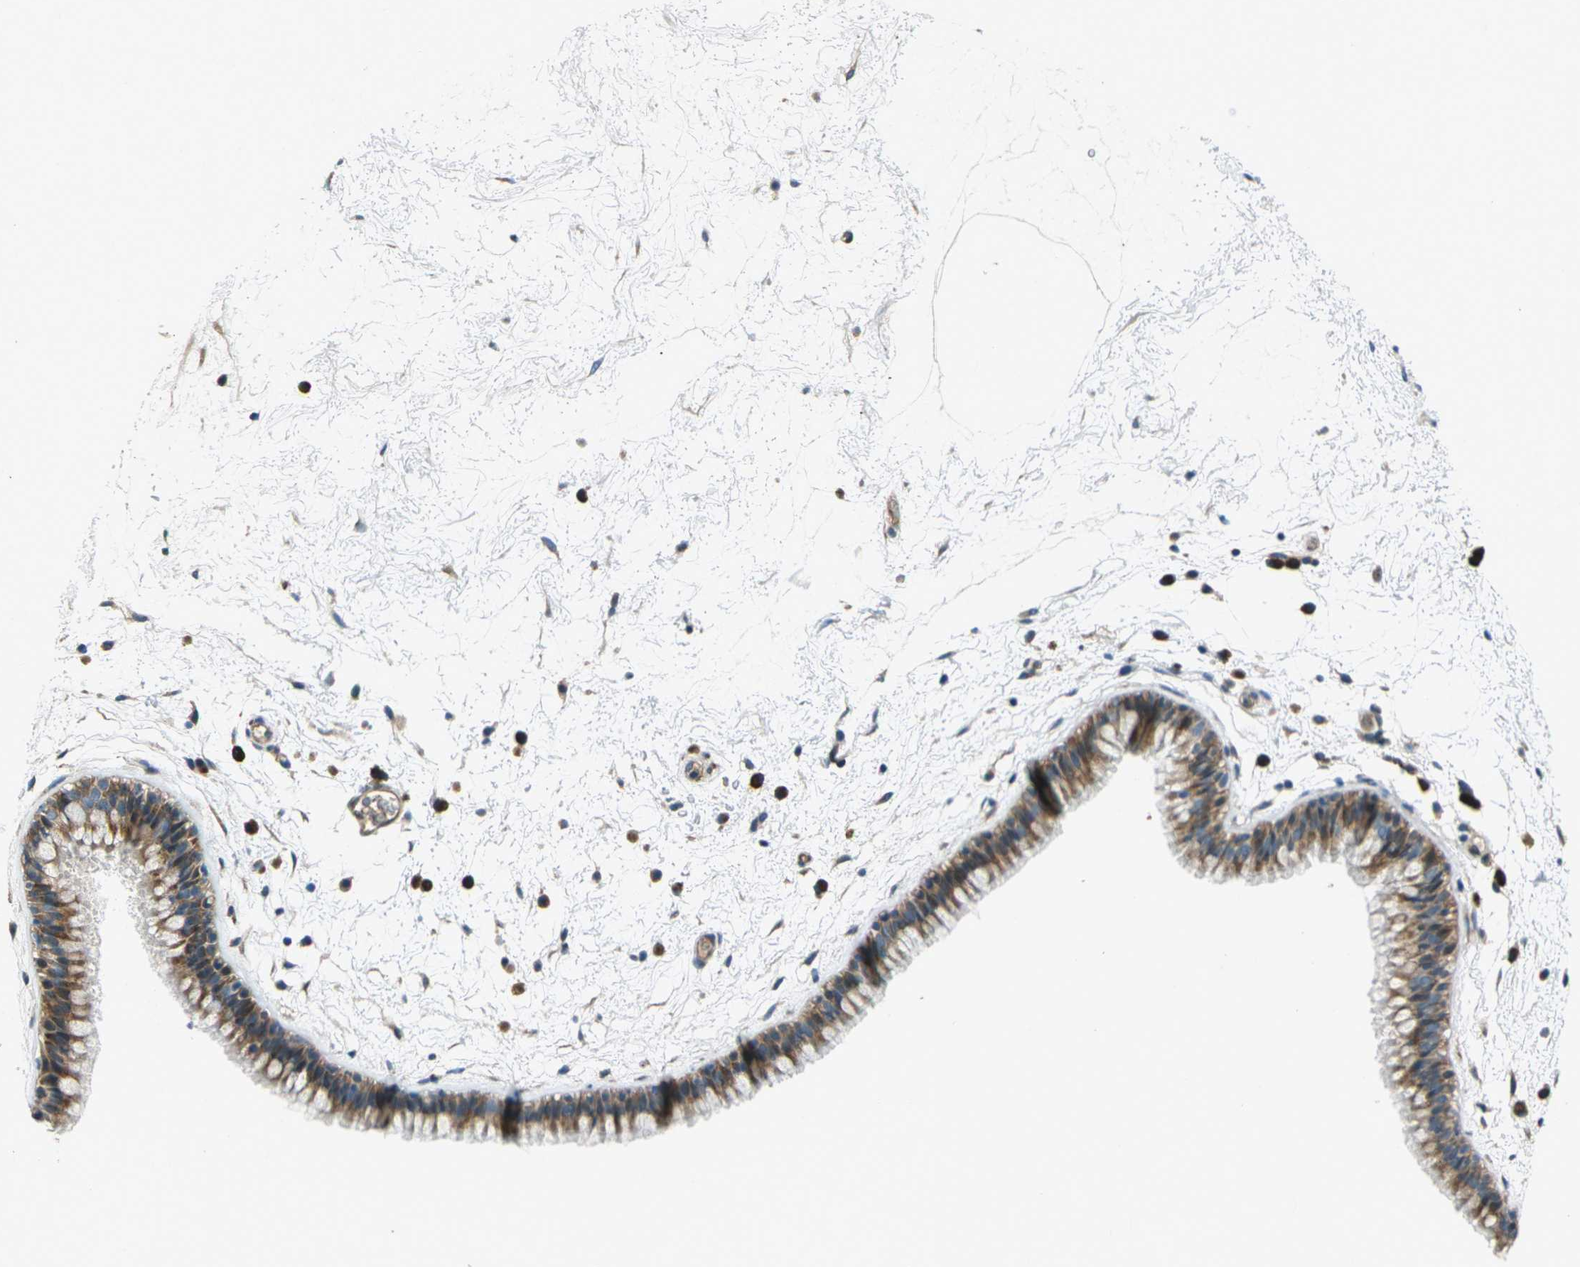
{"staining": {"intensity": "moderate", "quantity": ">75%", "location": "cytoplasmic/membranous"}, "tissue": "nasopharynx", "cell_type": "Respiratory epithelial cells", "image_type": "normal", "snomed": [{"axis": "morphology", "description": "Normal tissue, NOS"}, {"axis": "morphology", "description": "Inflammation, NOS"}, {"axis": "topography", "description": "Nasopharynx"}], "caption": "This micrograph demonstrates unremarkable nasopharynx stained with IHC to label a protein in brown. The cytoplasmic/membranous of respiratory epithelial cells show moderate positivity for the protein. Nuclei are counter-stained blue.", "gene": "EDNRA", "patient": {"sex": "male", "age": 48}}